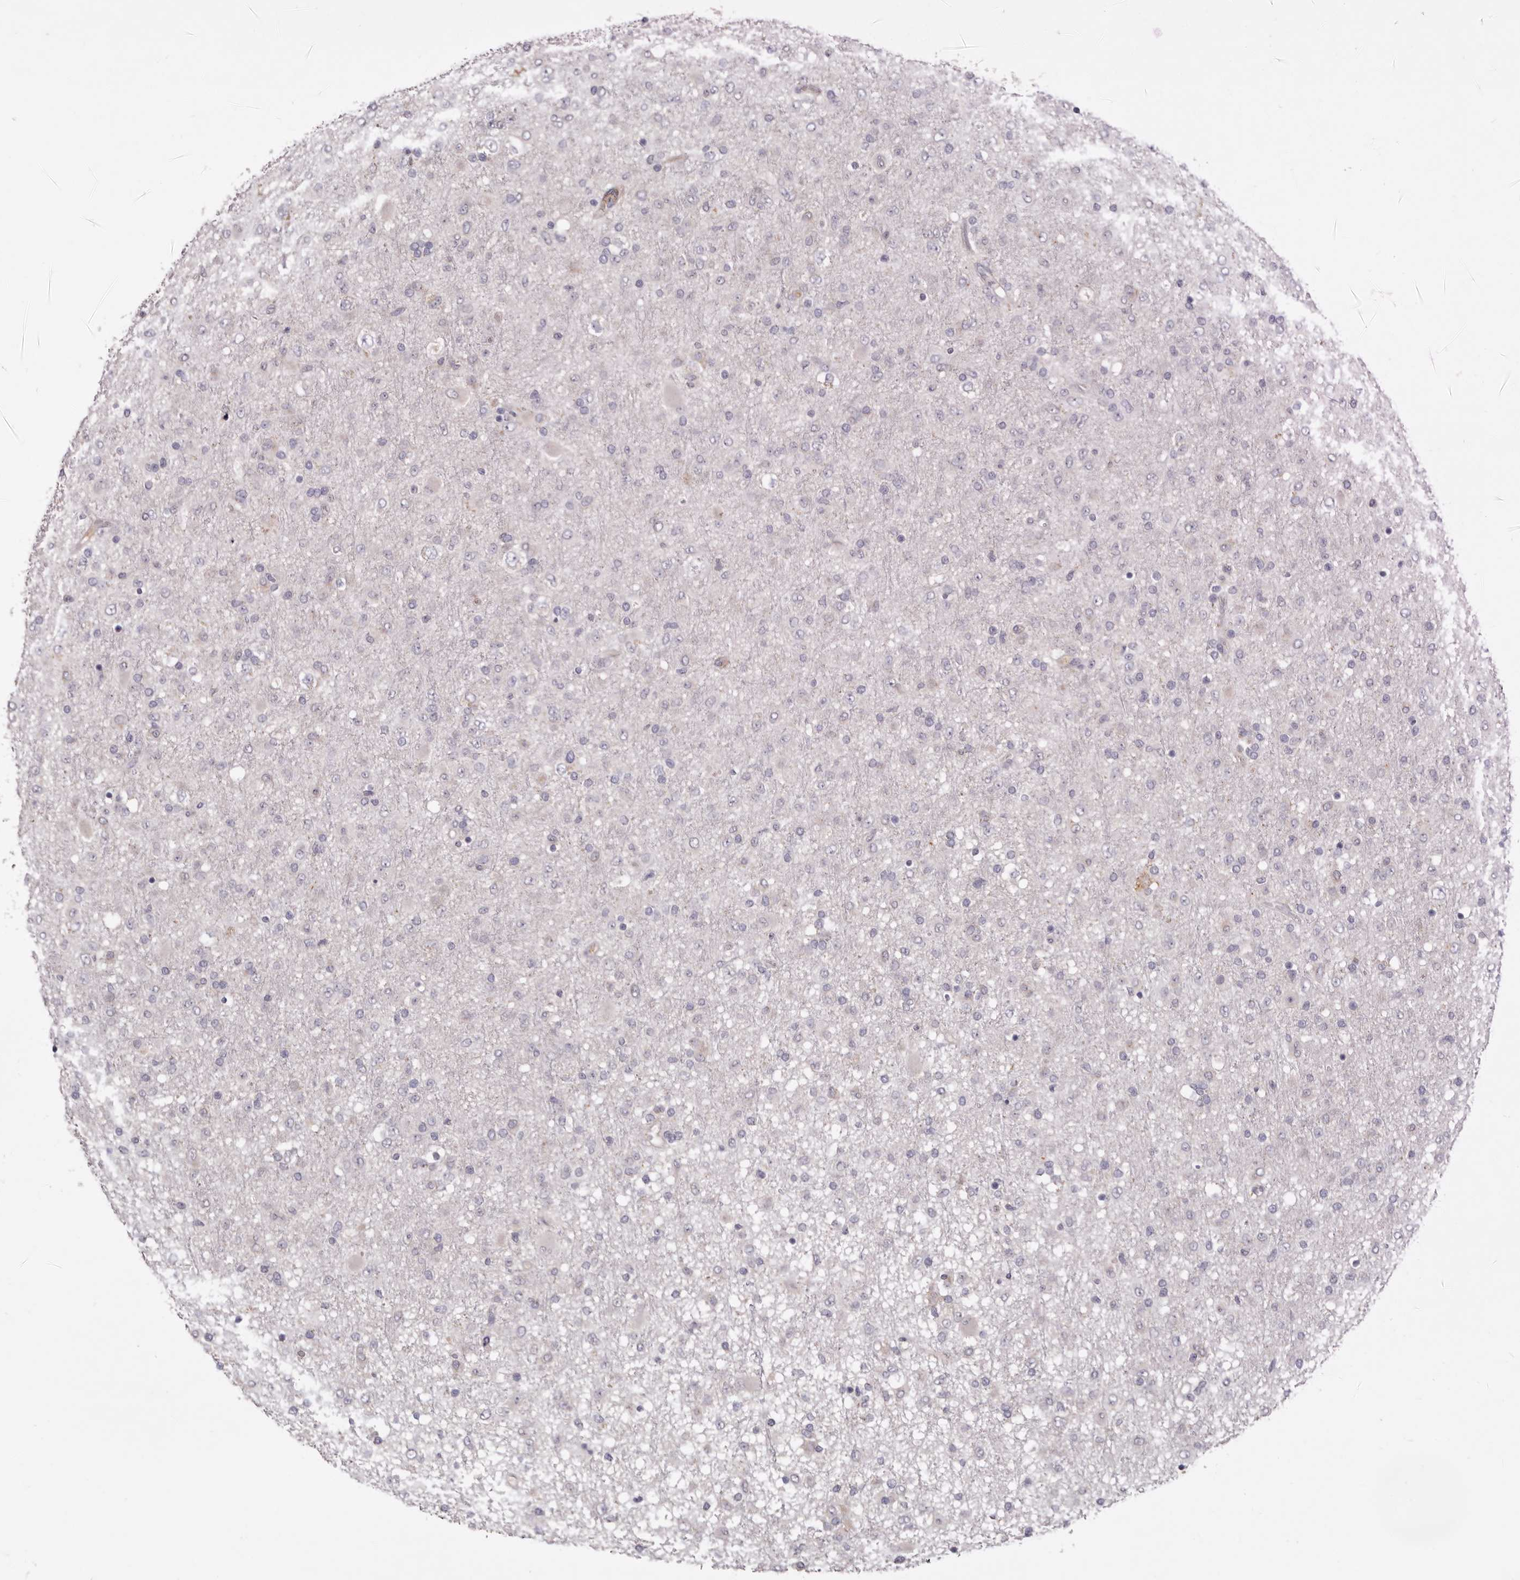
{"staining": {"intensity": "negative", "quantity": "none", "location": "none"}, "tissue": "glioma", "cell_type": "Tumor cells", "image_type": "cancer", "snomed": [{"axis": "morphology", "description": "Glioma, malignant, Low grade"}, {"axis": "topography", "description": "Brain"}], "caption": "Protein analysis of malignant glioma (low-grade) shows no significant expression in tumor cells. (DAB (3,3'-diaminobenzidine) IHC visualized using brightfield microscopy, high magnification).", "gene": "LMLN", "patient": {"sex": "male", "age": 65}}